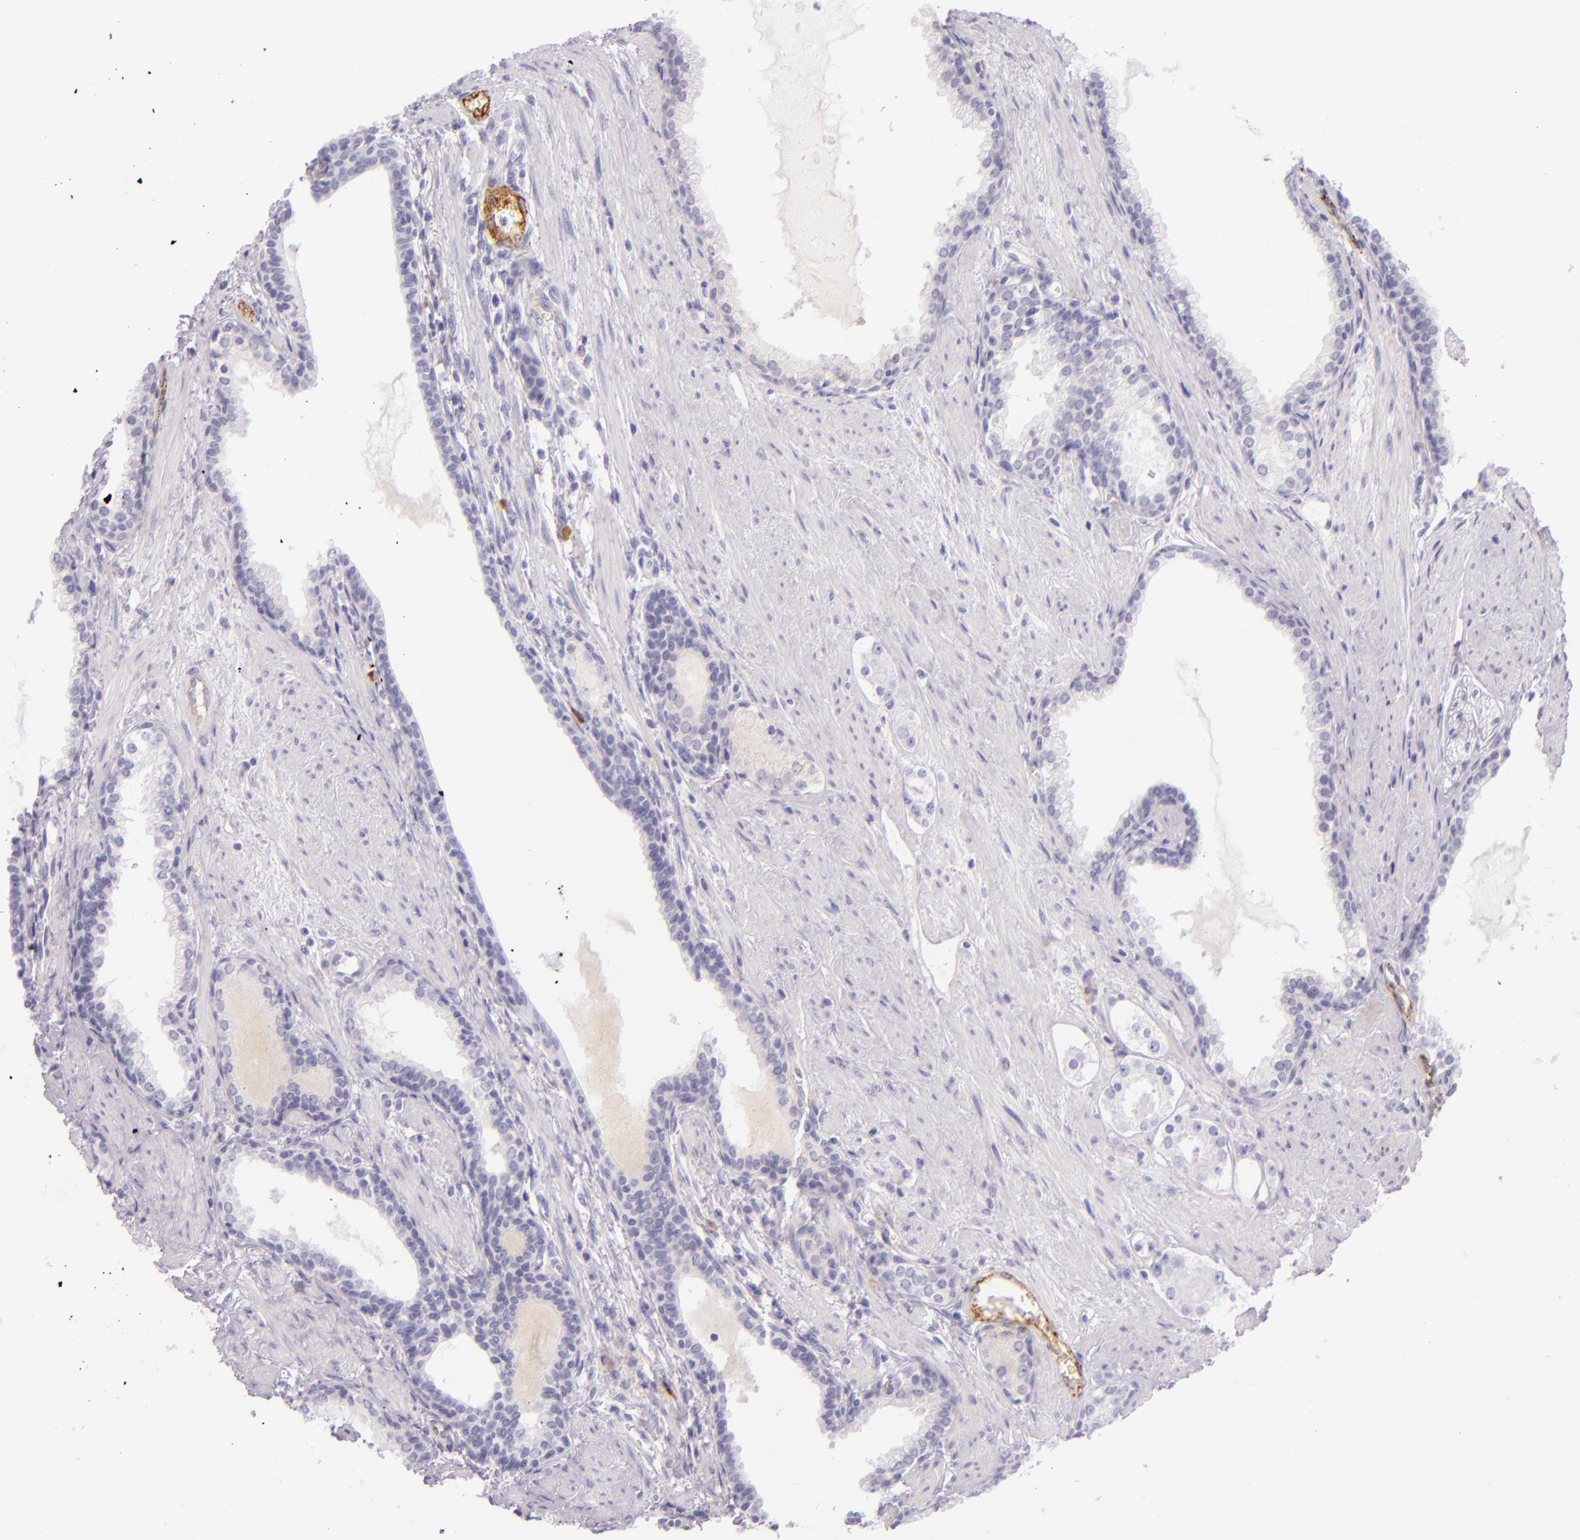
{"staining": {"intensity": "negative", "quantity": "none", "location": "none"}, "tissue": "prostate cancer", "cell_type": "Tumor cells", "image_type": "cancer", "snomed": [{"axis": "morphology", "description": "Adenocarcinoma, Medium grade"}, {"axis": "topography", "description": "Prostate"}], "caption": "High power microscopy micrograph of an immunohistochemistry (IHC) histopathology image of adenocarcinoma (medium-grade) (prostate), revealing no significant expression in tumor cells. (Stains: DAB (3,3'-diaminobenzidine) immunohistochemistry (IHC) with hematoxylin counter stain, Microscopy: brightfield microscopy at high magnification).", "gene": "SELP", "patient": {"sex": "male", "age": 73}}